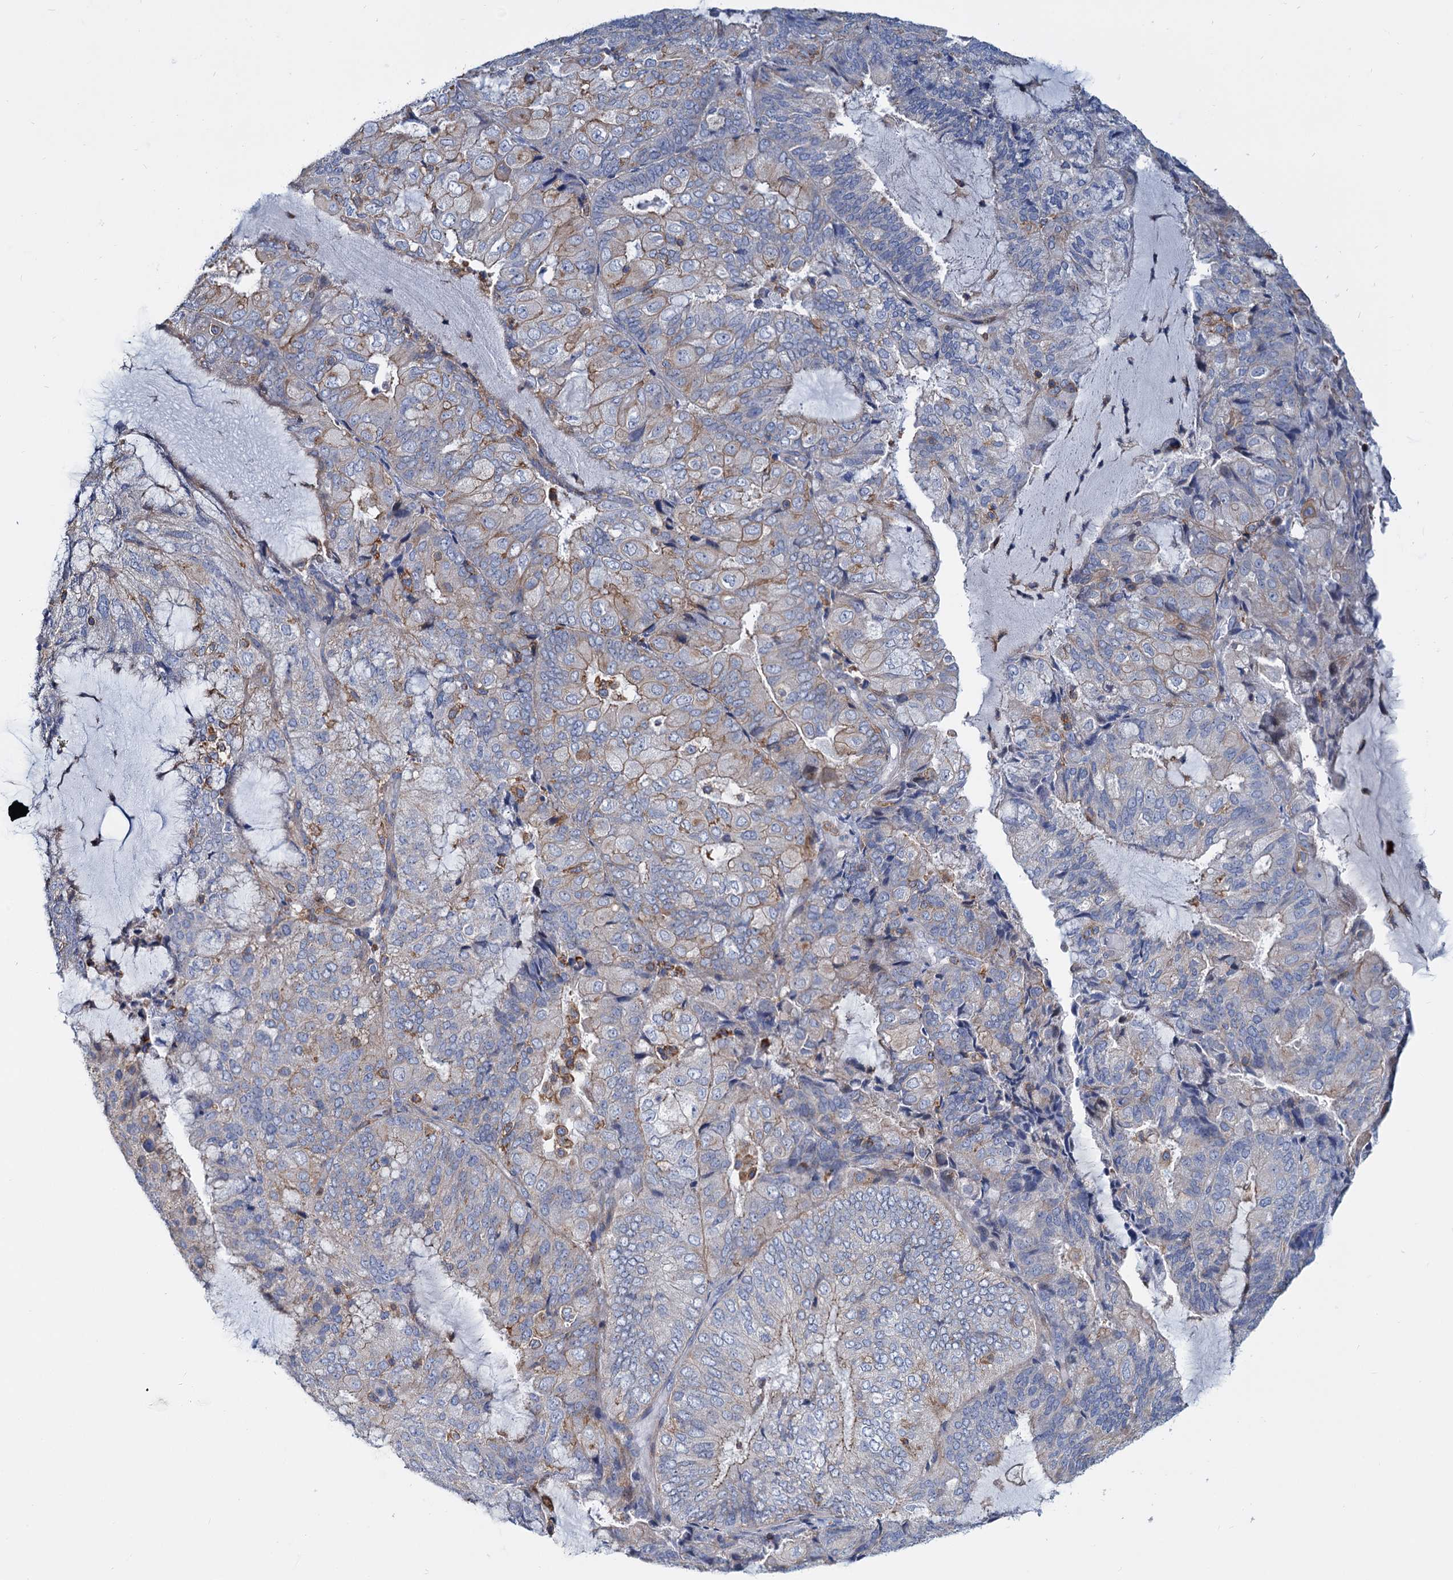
{"staining": {"intensity": "moderate", "quantity": "<25%", "location": "cytoplasmic/membranous"}, "tissue": "endometrial cancer", "cell_type": "Tumor cells", "image_type": "cancer", "snomed": [{"axis": "morphology", "description": "Adenocarcinoma, NOS"}, {"axis": "topography", "description": "Endometrium"}], "caption": "Immunohistochemical staining of endometrial cancer displays low levels of moderate cytoplasmic/membranous expression in approximately <25% of tumor cells. (IHC, brightfield microscopy, high magnification).", "gene": "LRCH4", "patient": {"sex": "female", "age": 81}}